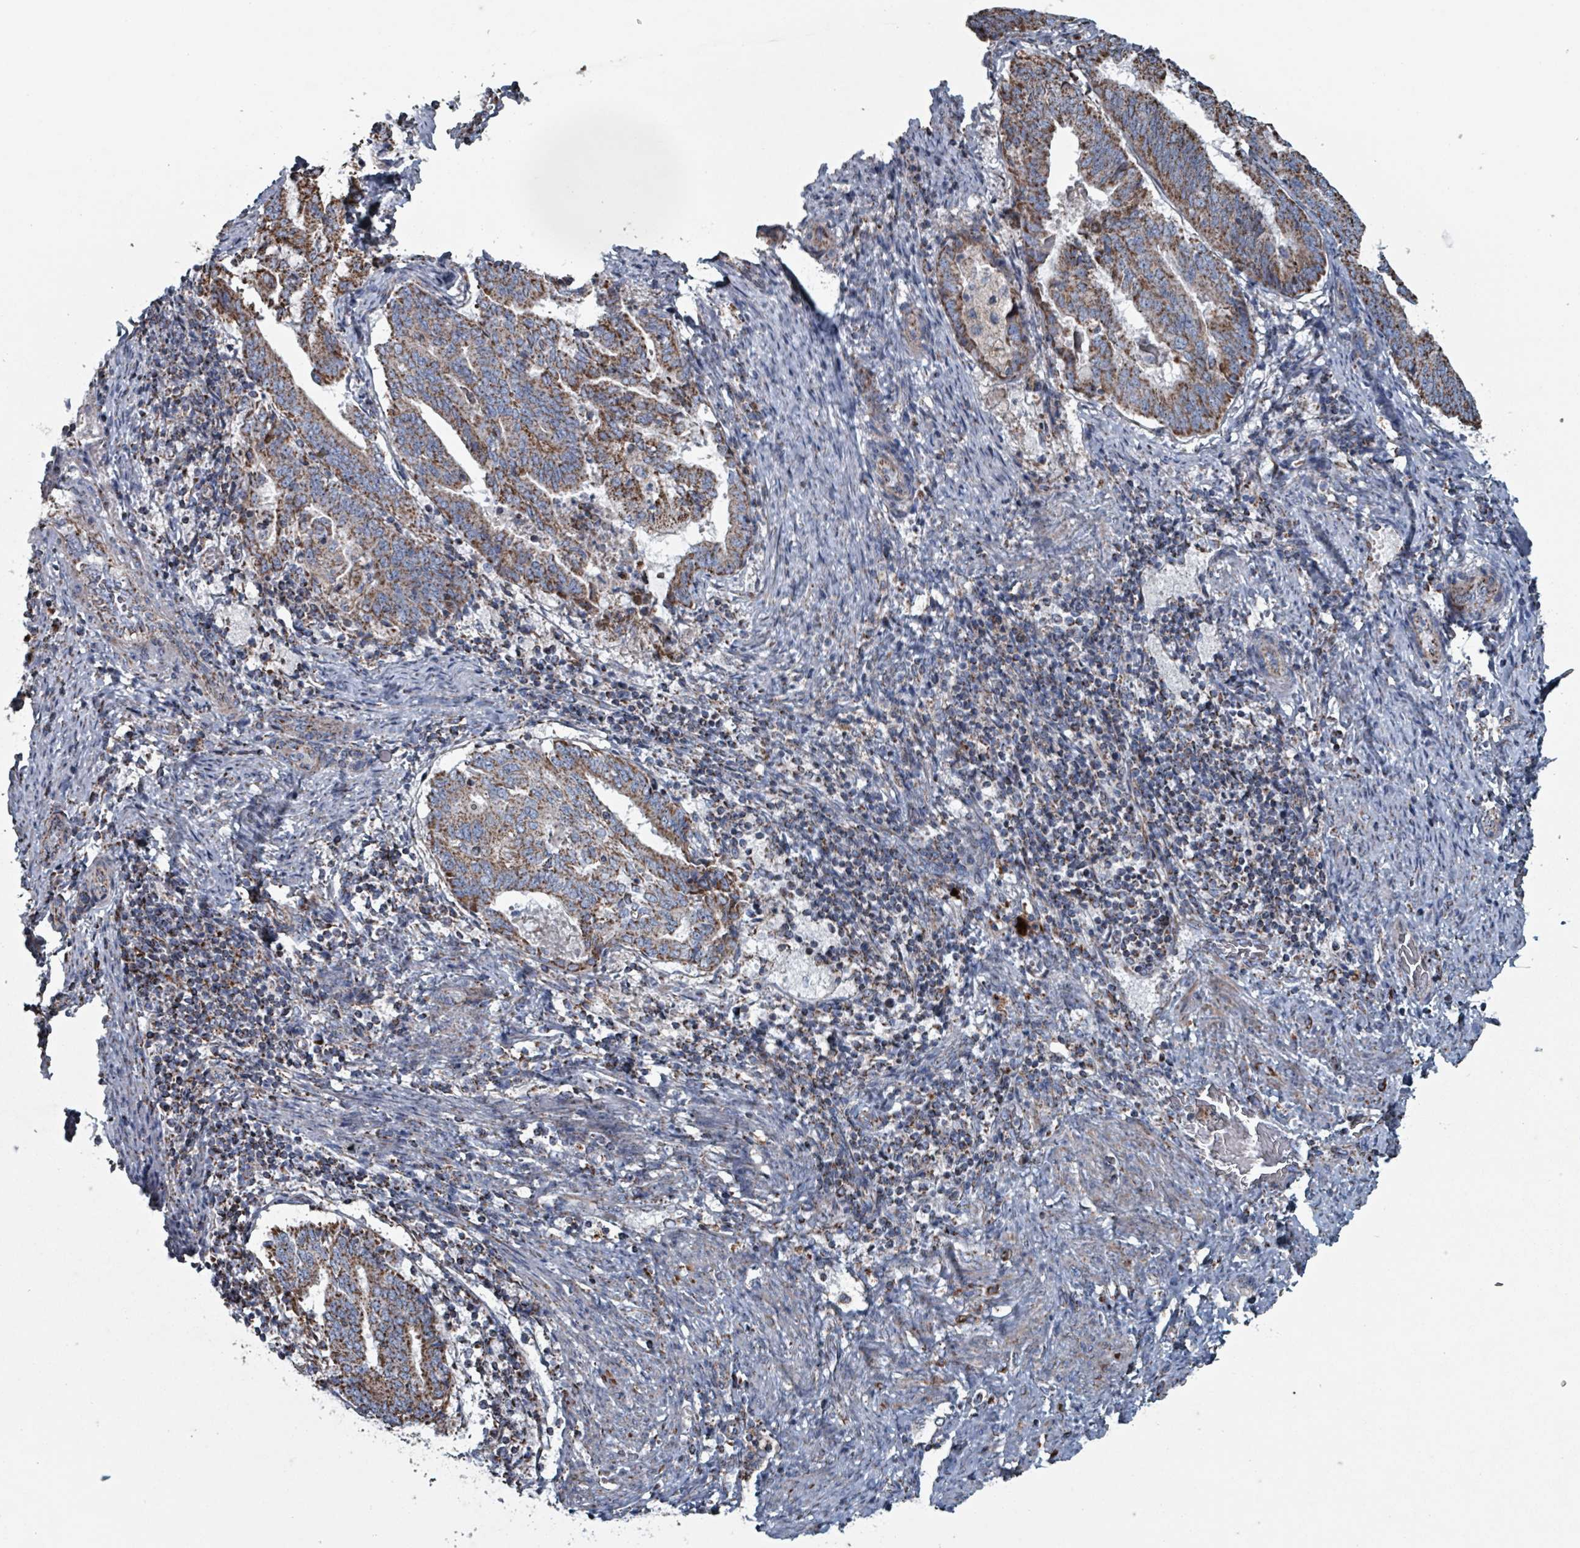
{"staining": {"intensity": "moderate", "quantity": ">75%", "location": "cytoplasmic/membranous"}, "tissue": "endometrial cancer", "cell_type": "Tumor cells", "image_type": "cancer", "snomed": [{"axis": "morphology", "description": "Adenocarcinoma, NOS"}, {"axis": "topography", "description": "Endometrium"}], "caption": "Human endometrial cancer (adenocarcinoma) stained with a brown dye demonstrates moderate cytoplasmic/membranous positive expression in approximately >75% of tumor cells.", "gene": "ABHD18", "patient": {"sex": "female", "age": 80}}